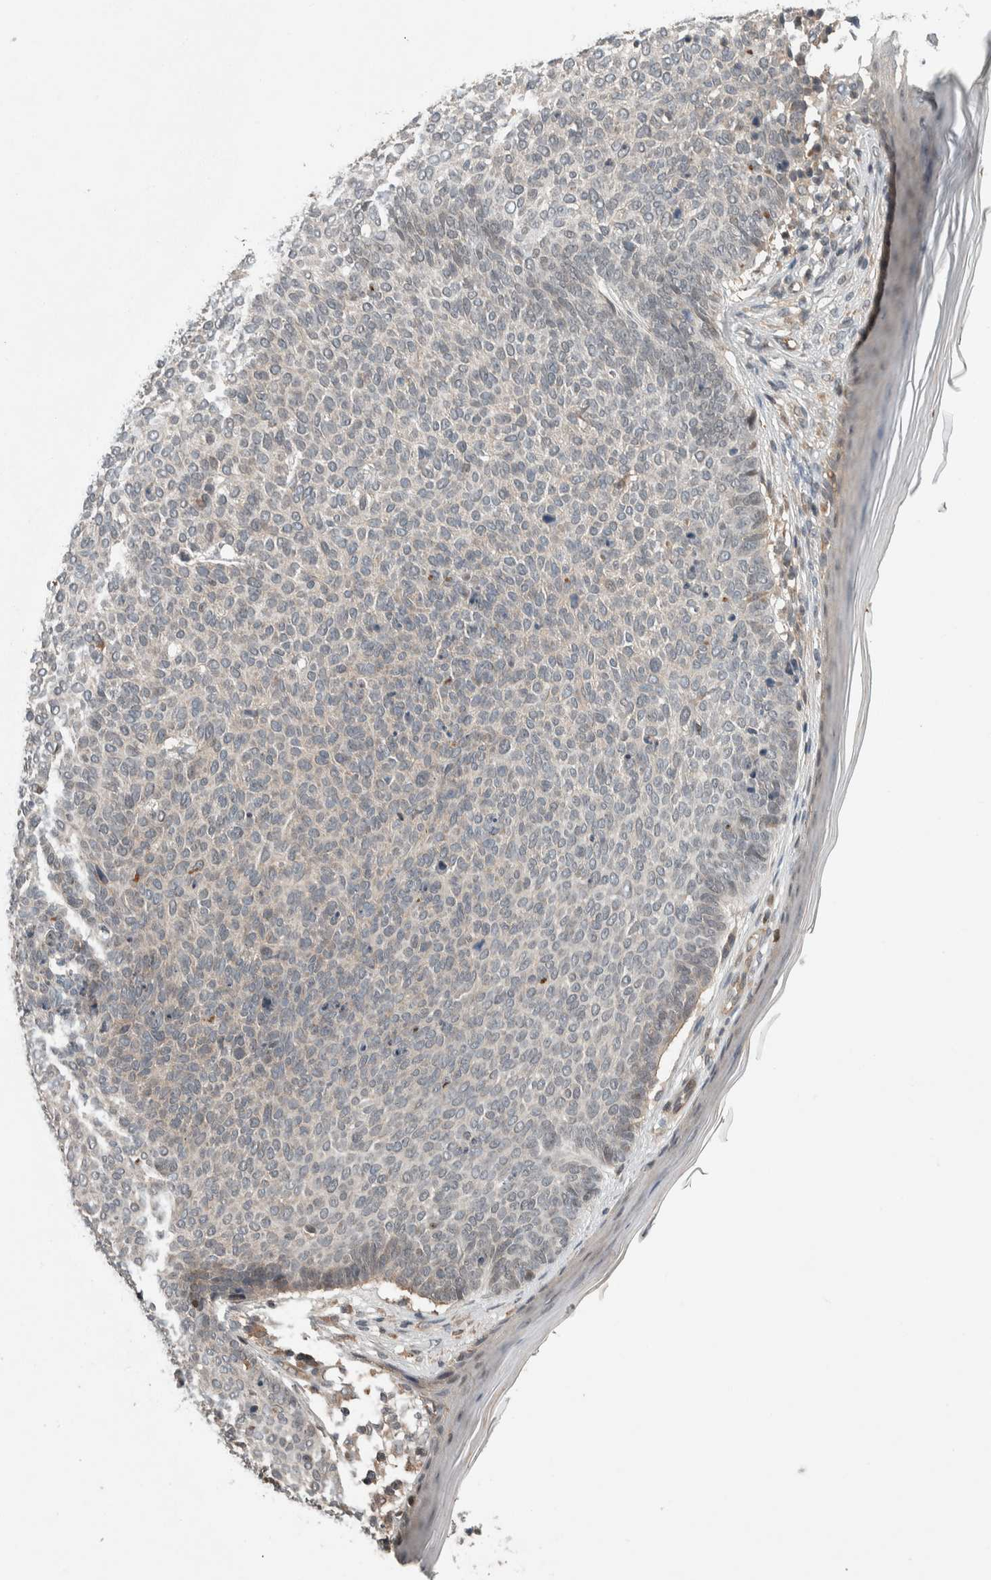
{"staining": {"intensity": "negative", "quantity": "none", "location": "none"}, "tissue": "skin cancer", "cell_type": "Tumor cells", "image_type": "cancer", "snomed": [{"axis": "morphology", "description": "Normal tissue, NOS"}, {"axis": "morphology", "description": "Basal cell carcinoma"}, {"axis": "topography", "description": "Skin"}], "caption": "There is no significant expression in tumor cells of basal cell carcinoma (skin). (Brightfield microscopy of DAB (3,3'-diaminobenzidine) immunohistochemistry at high magnification).", "gene": "ARMC7", "patient": {"sex": "male", "age": 50}}